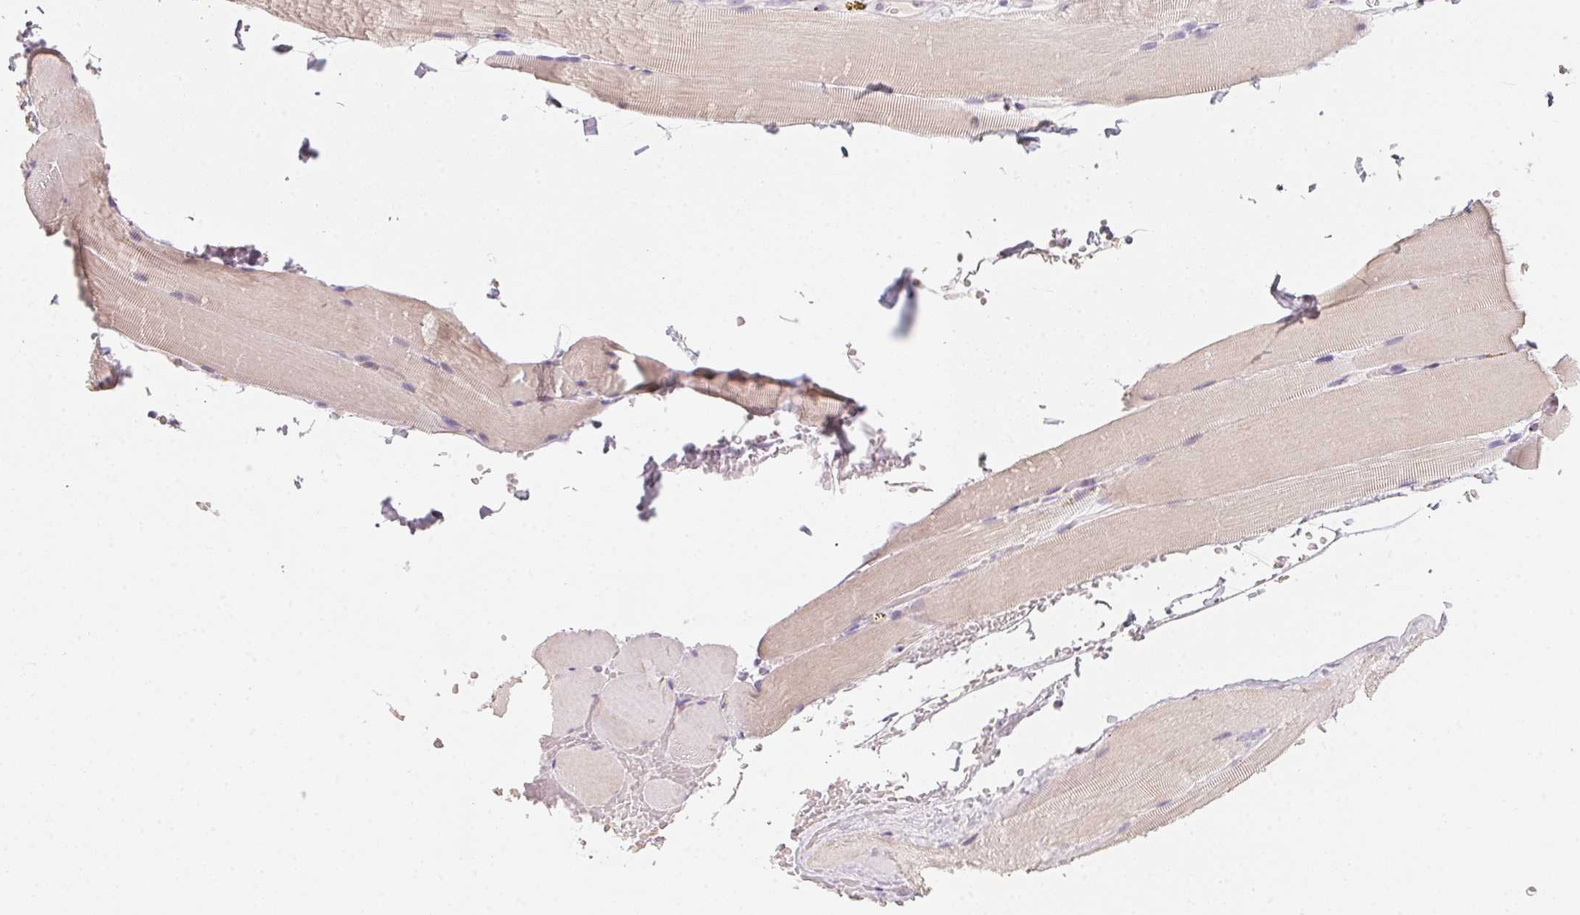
{"staining": {"intensity": "weak", "quantity": "<25%", "location": "cytoplasmic/membranous"}, "tissue": "skeletal muscle", "cell_type": "Myocytes", "image_type": "normal", "snomed": [{"axis": "morphology", "description": "Normal tissue, NOS"}, {"axis": "topography", "description": "Skeletal muscle"}], "caption": "Protein analysis of benign skeletal muscle shows no significant staining in myocytes.", "gene": "TREH", "patient": {"sex": "female", "age": 37}}